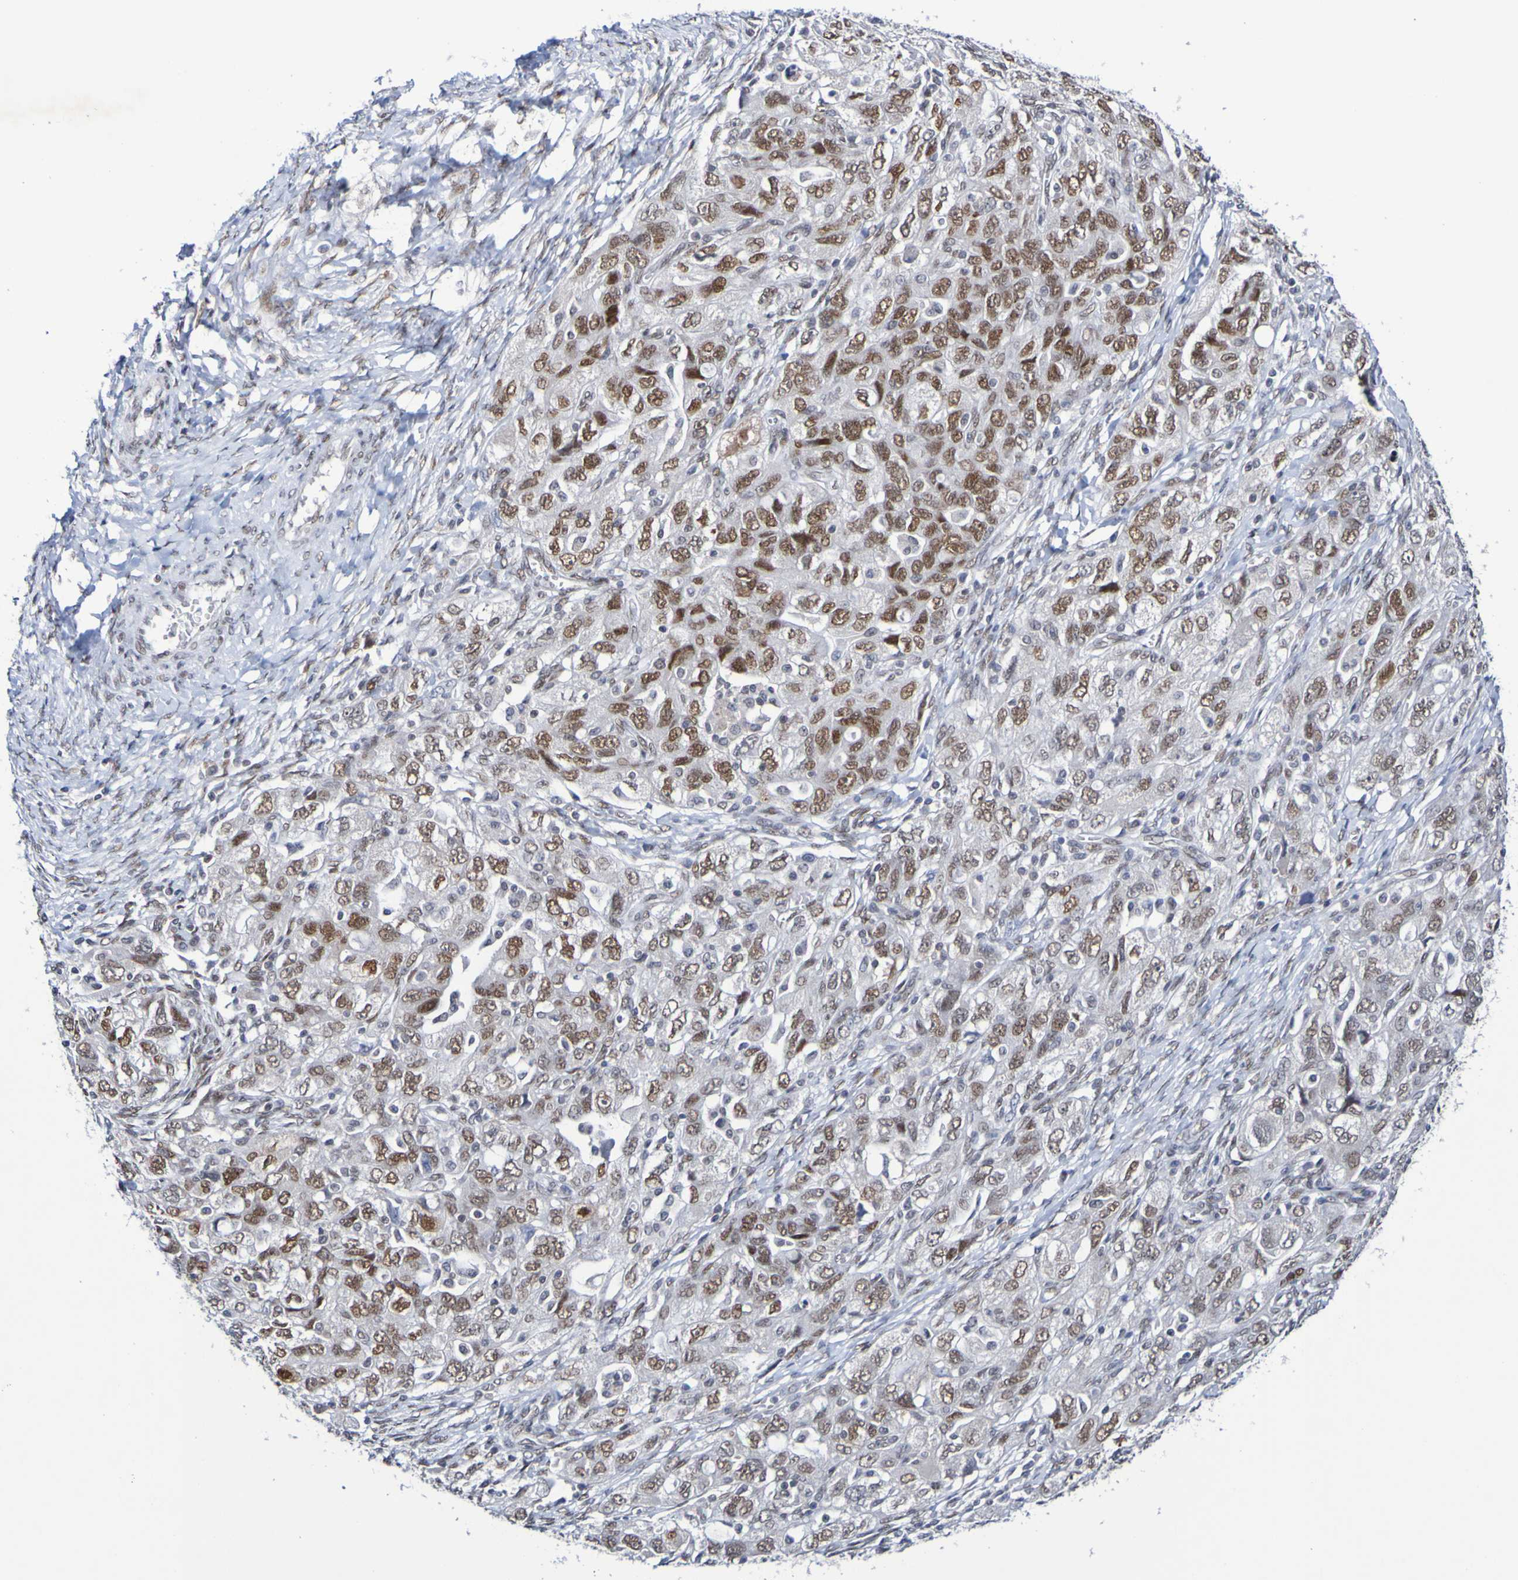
{"staining": {"intensity": "moderate", "quantity": ">75%", "location": "nuclear"}, "tissue": "ovarian cancer", "cell_type": "Tumor cells", "image_type": "cancer", "snomed": [{"axis": "morphology", "description": "Carcinoma, NOS"}, {"axis": "morphology", "description": "Cystadenocarcinoma, serous, NOS"}, {"axis": "topography", "description": "Ovary"}], "caption": "Human ovarian cancer stained with a protein marker exhibits moderate staining in tumor cells.", "gene": "PCGF1", "patient": {"sex": "female", "age": 69}}